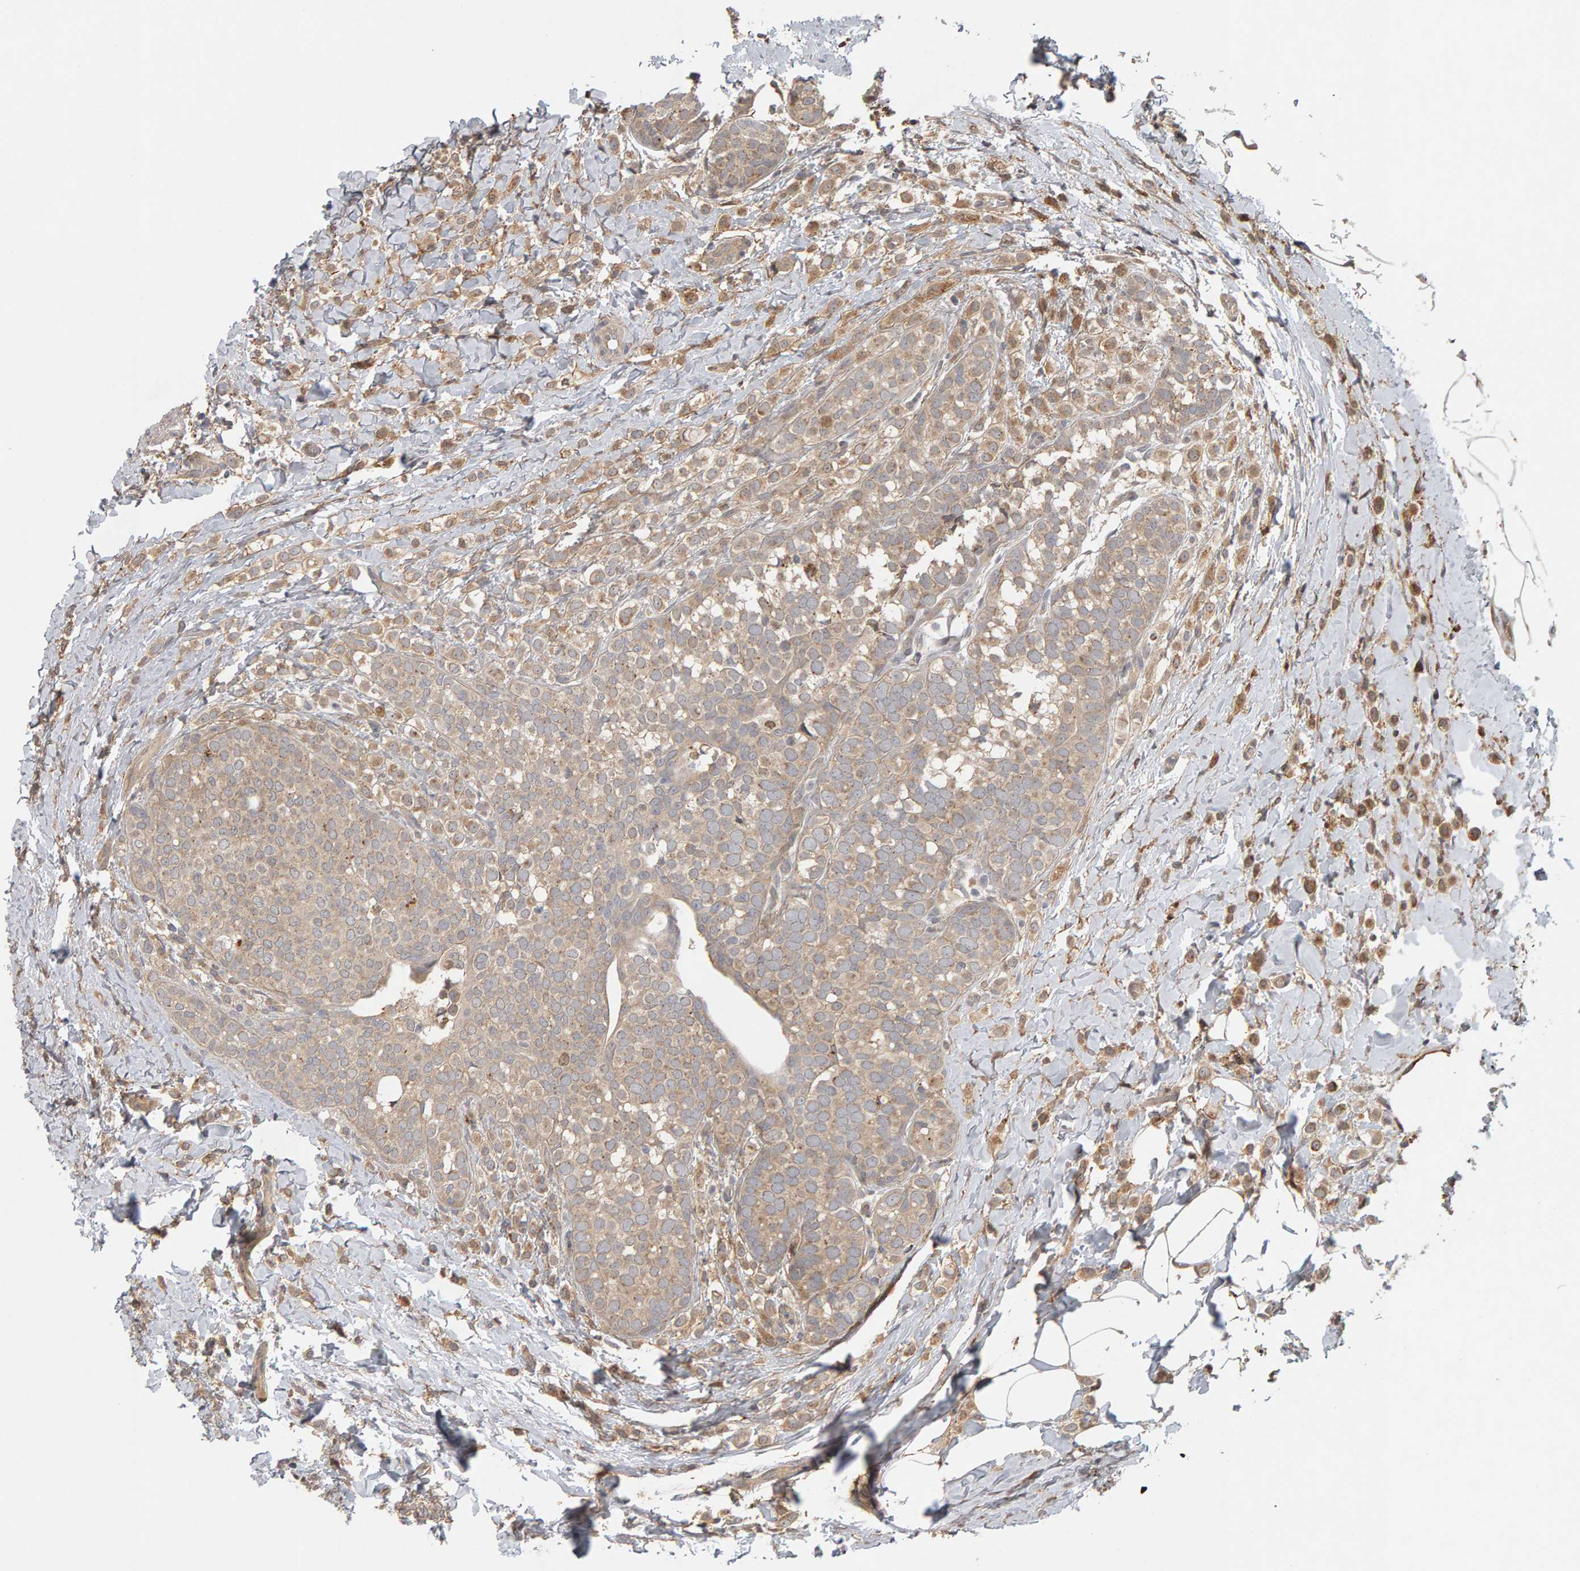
{"staining": {"intensity": "weak", "quantity": "25%-75%", "location": "cytoplasmic/membranous"}, "tissue": "breast cancer", "cell_type": "Tumor cells", "image_type": "cancer", "snomed": [{"axis": "morphology", "description": "Lobular carcinoma"}, {"axis": "topography", "description": "Breast"}], "caption": "IHC (DAB (3,3'-diaminobenzidine)) staining of breast cancer (lobular carcinoma) displays weak cytoplasmic/membranous protein expression in about 25%-75% of tumor cells. Nuclei are stained in blue.", "gene": "CDCA5", "patient": {"sex": "female", "age": 50}}